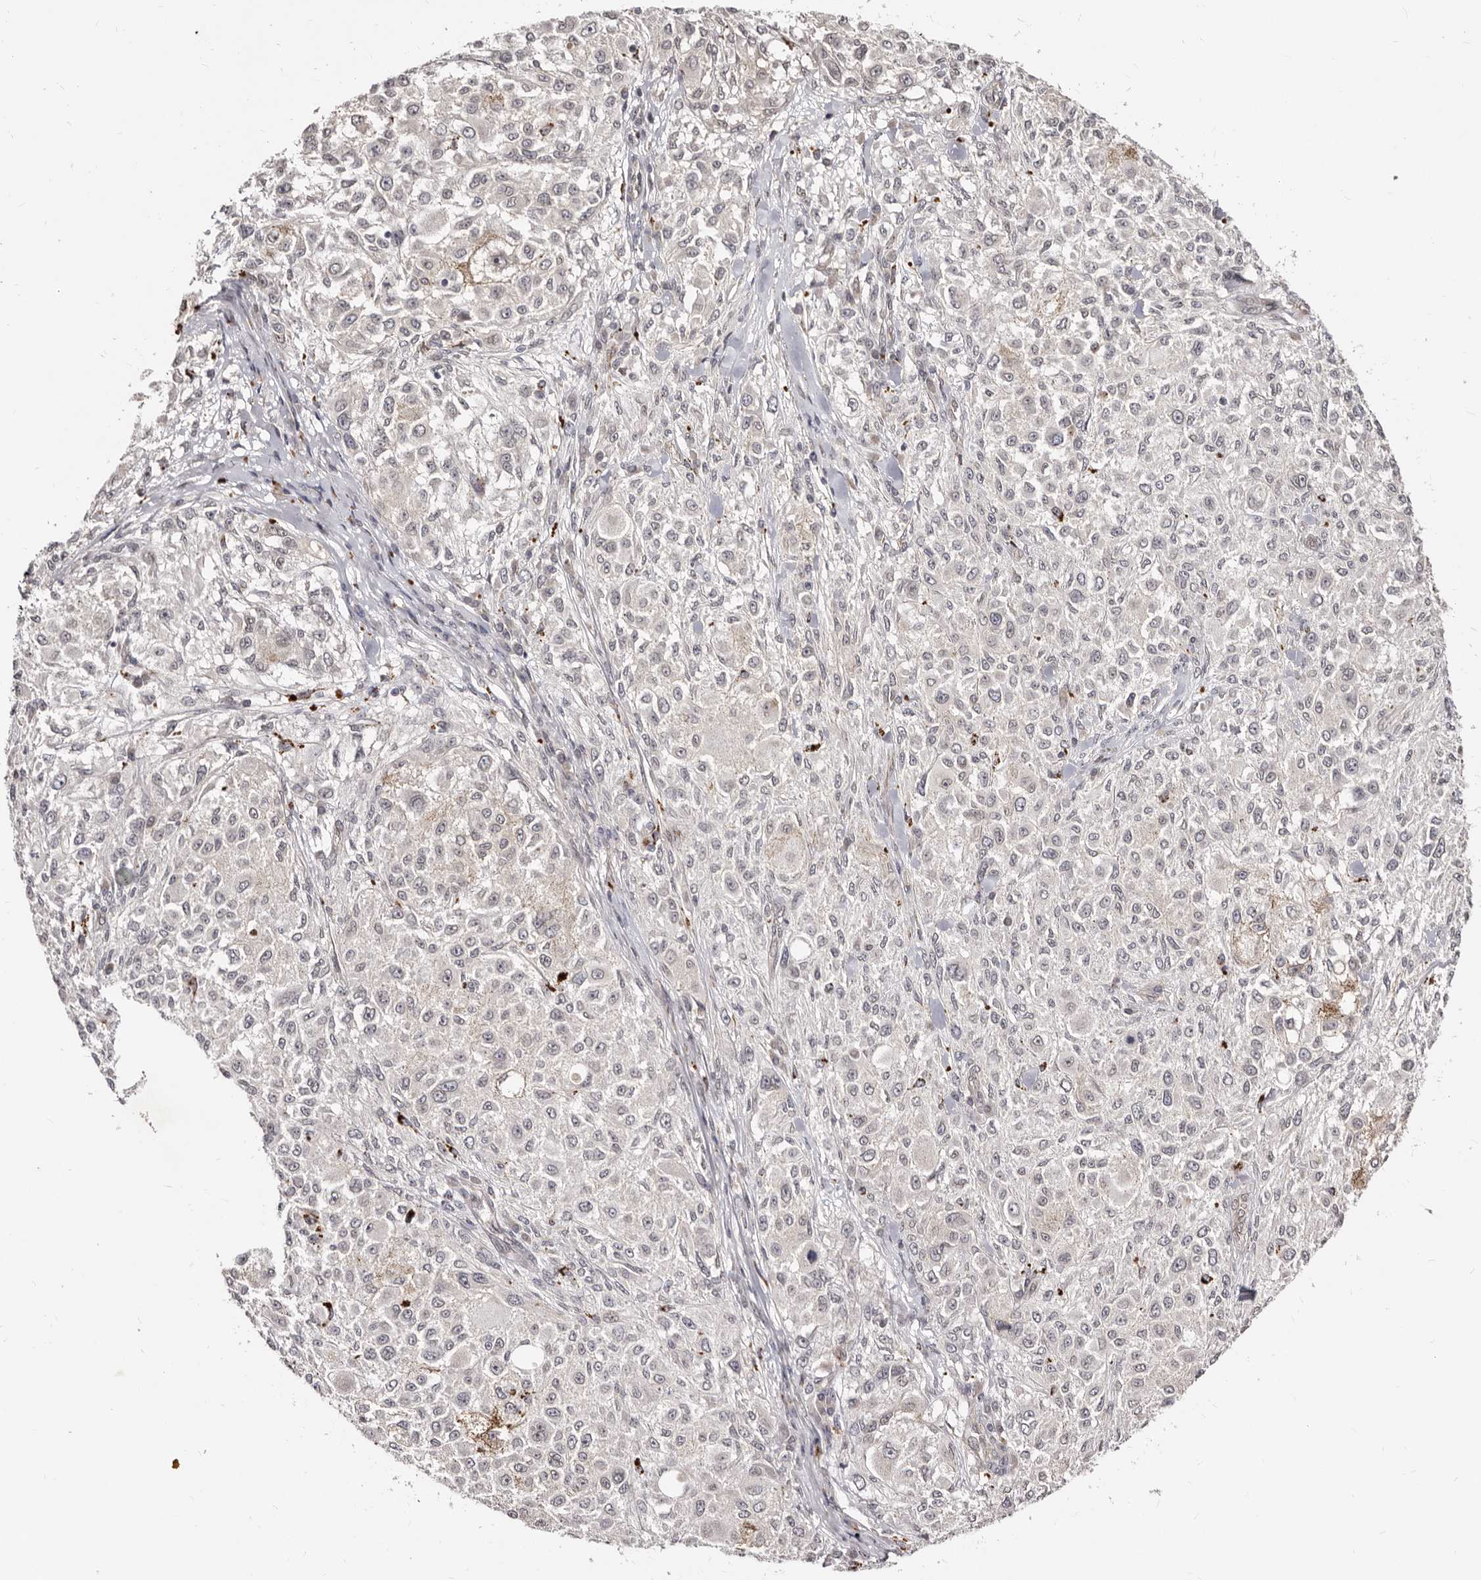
{"staining": {"intensity": "negative", "quantity": "none", "location": "none"}, "tissue": "melanoma", "cell_type": "Tumor cells", "image_type": "cancer", "snomed": [{"axis": "morphology", "description": "Necrosis, NOS"}, {"axis": "morphology", "description": "Malignant melanoma, NOS"}, {"axis": "topography", "description": "Skin"}], "caption": "The IHC image has no significant staining in tumor cells of melanoma tissue. (DAB (3,3'-diaminobenzidine) IHC, high magnification).", "gene": "LCORL", "patient": {"sex": "female", "age": 87}}